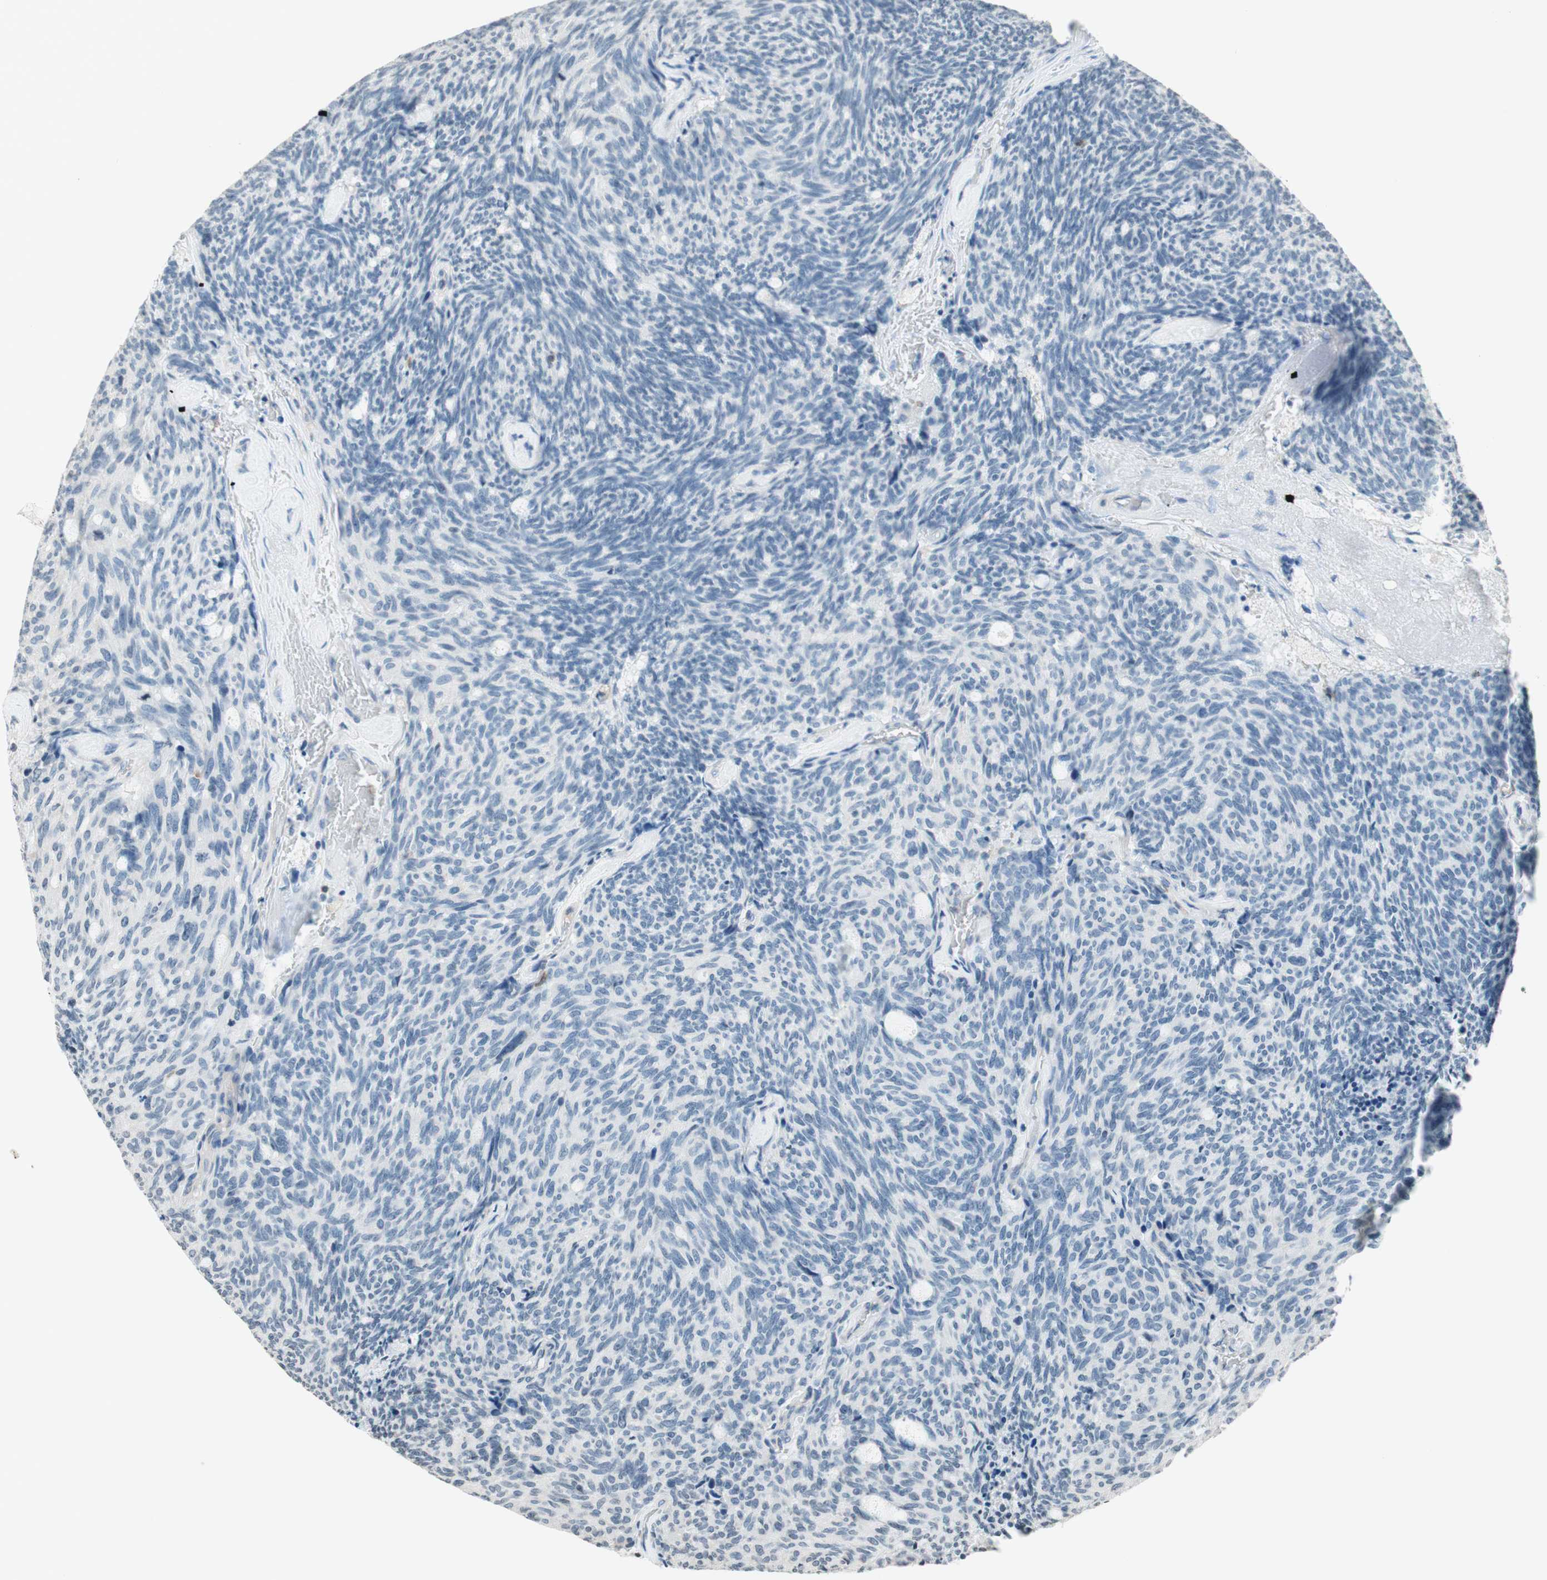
{"staining": {"intensity": "negative", "quantity": "none", "location": "none"}, "tissue": "carcinoid", "cell_type": "Tumor cells", "image_type": "cancer", "snomed": [{"axis": "morphology", "description": "Carcinoid, malignant, NOS"}, {"axis": "topography", "description": "Pancreas"}], "caption": "Photomicrograph shows no significant protein expression in tumor cells of carcinoid.", "gene": "WIPF1", "patient": {"sex": "female", "age": 54}}